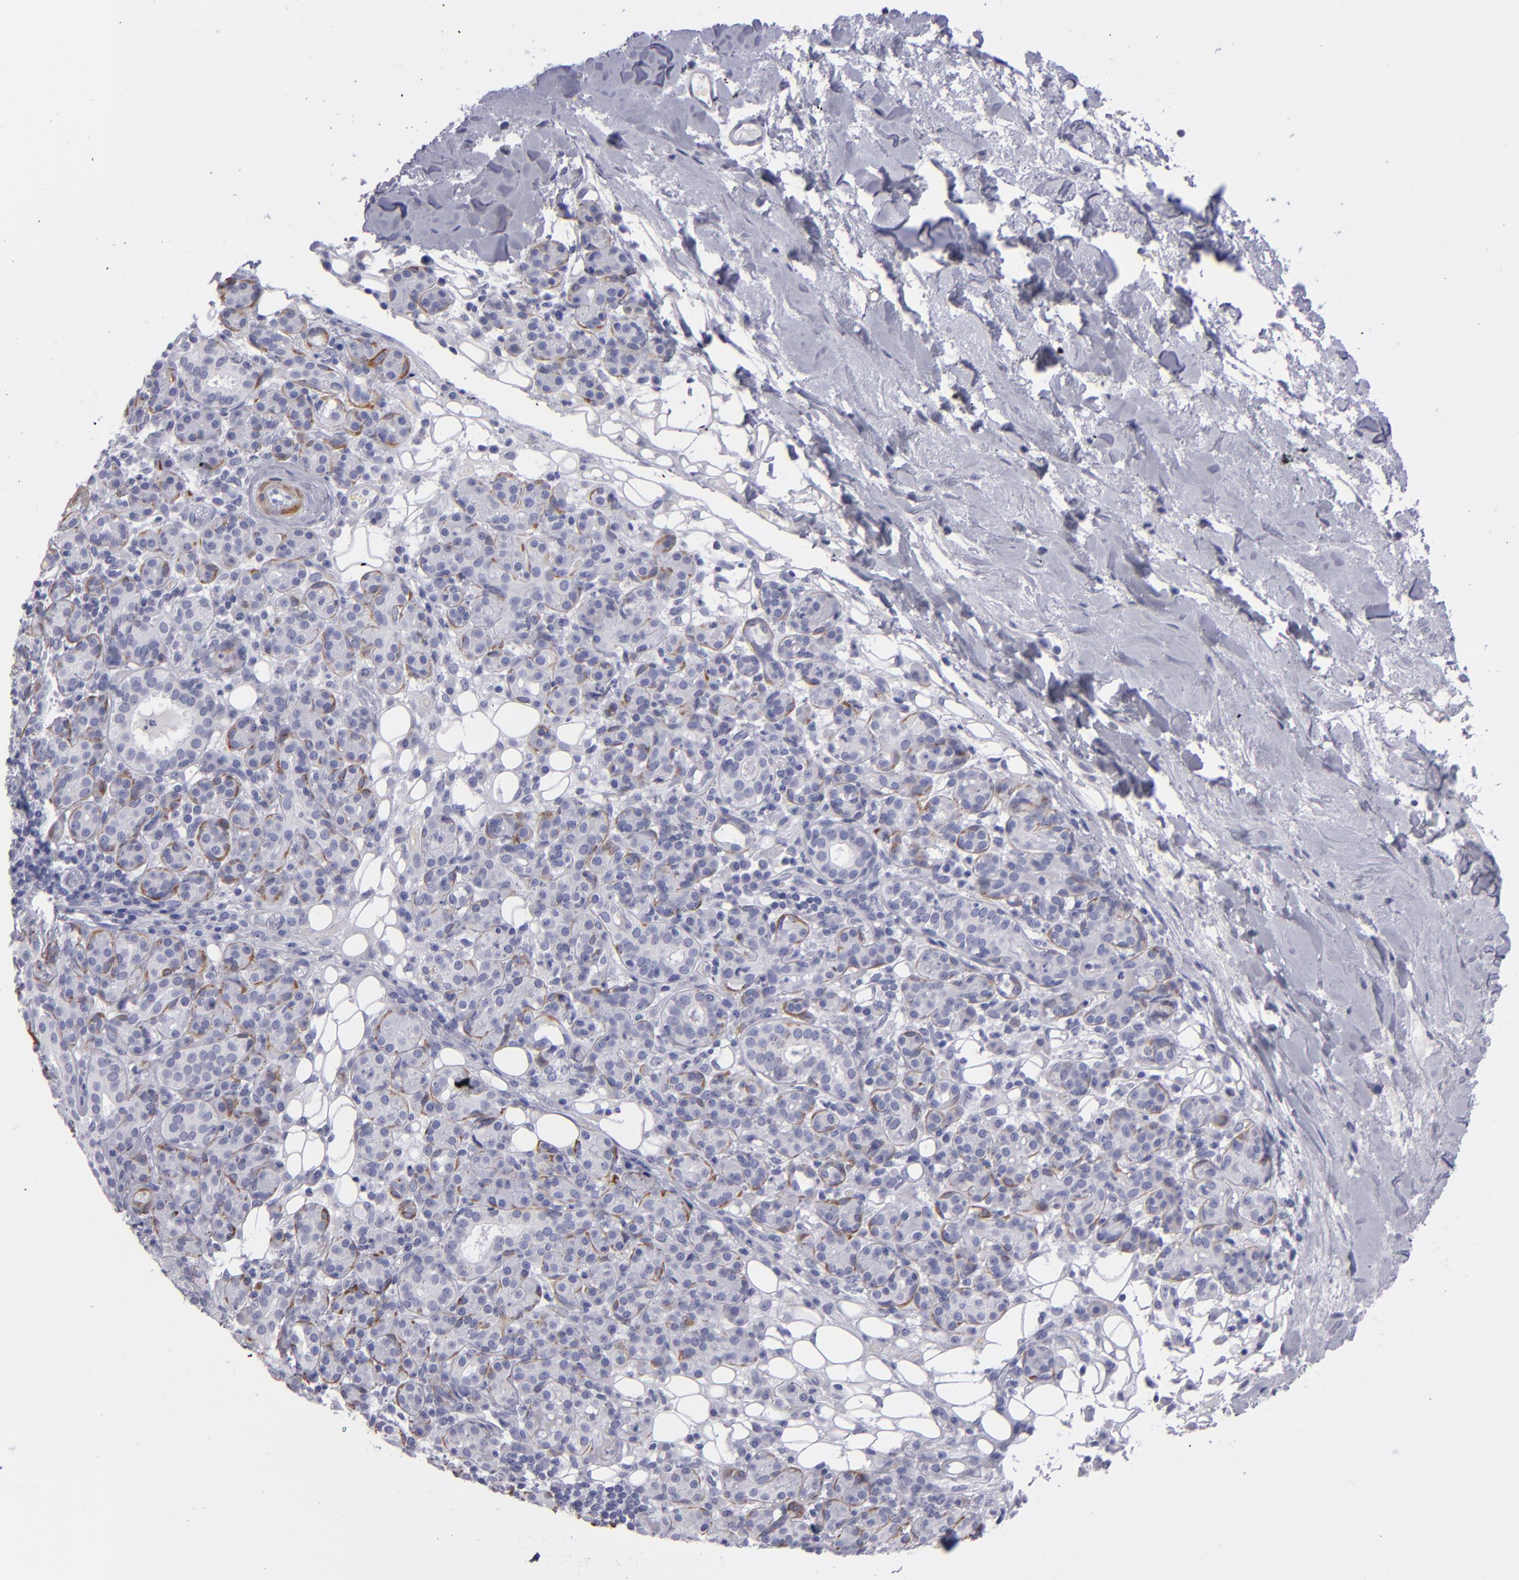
{"staining": {"intensity": "negative", "quantity": "none", "location": "none"}, "tissue": "skin cancer", "cell_type": "Tumor cells", "image_type": "cancer", "snomed": [{"axis": "morphology", "description": "Squamous cell carcinoma, NOS"}, {"axis": "topography", "description": "Skin"}], "caption": "This image is of skin cancer stained with immunohistochemistry to label a protein in brown with the nuclei are counter-stained blue. There is no staining in tumor cells.", "gene": "MYH11", "patient": {"sex": "male", "age": 84}}